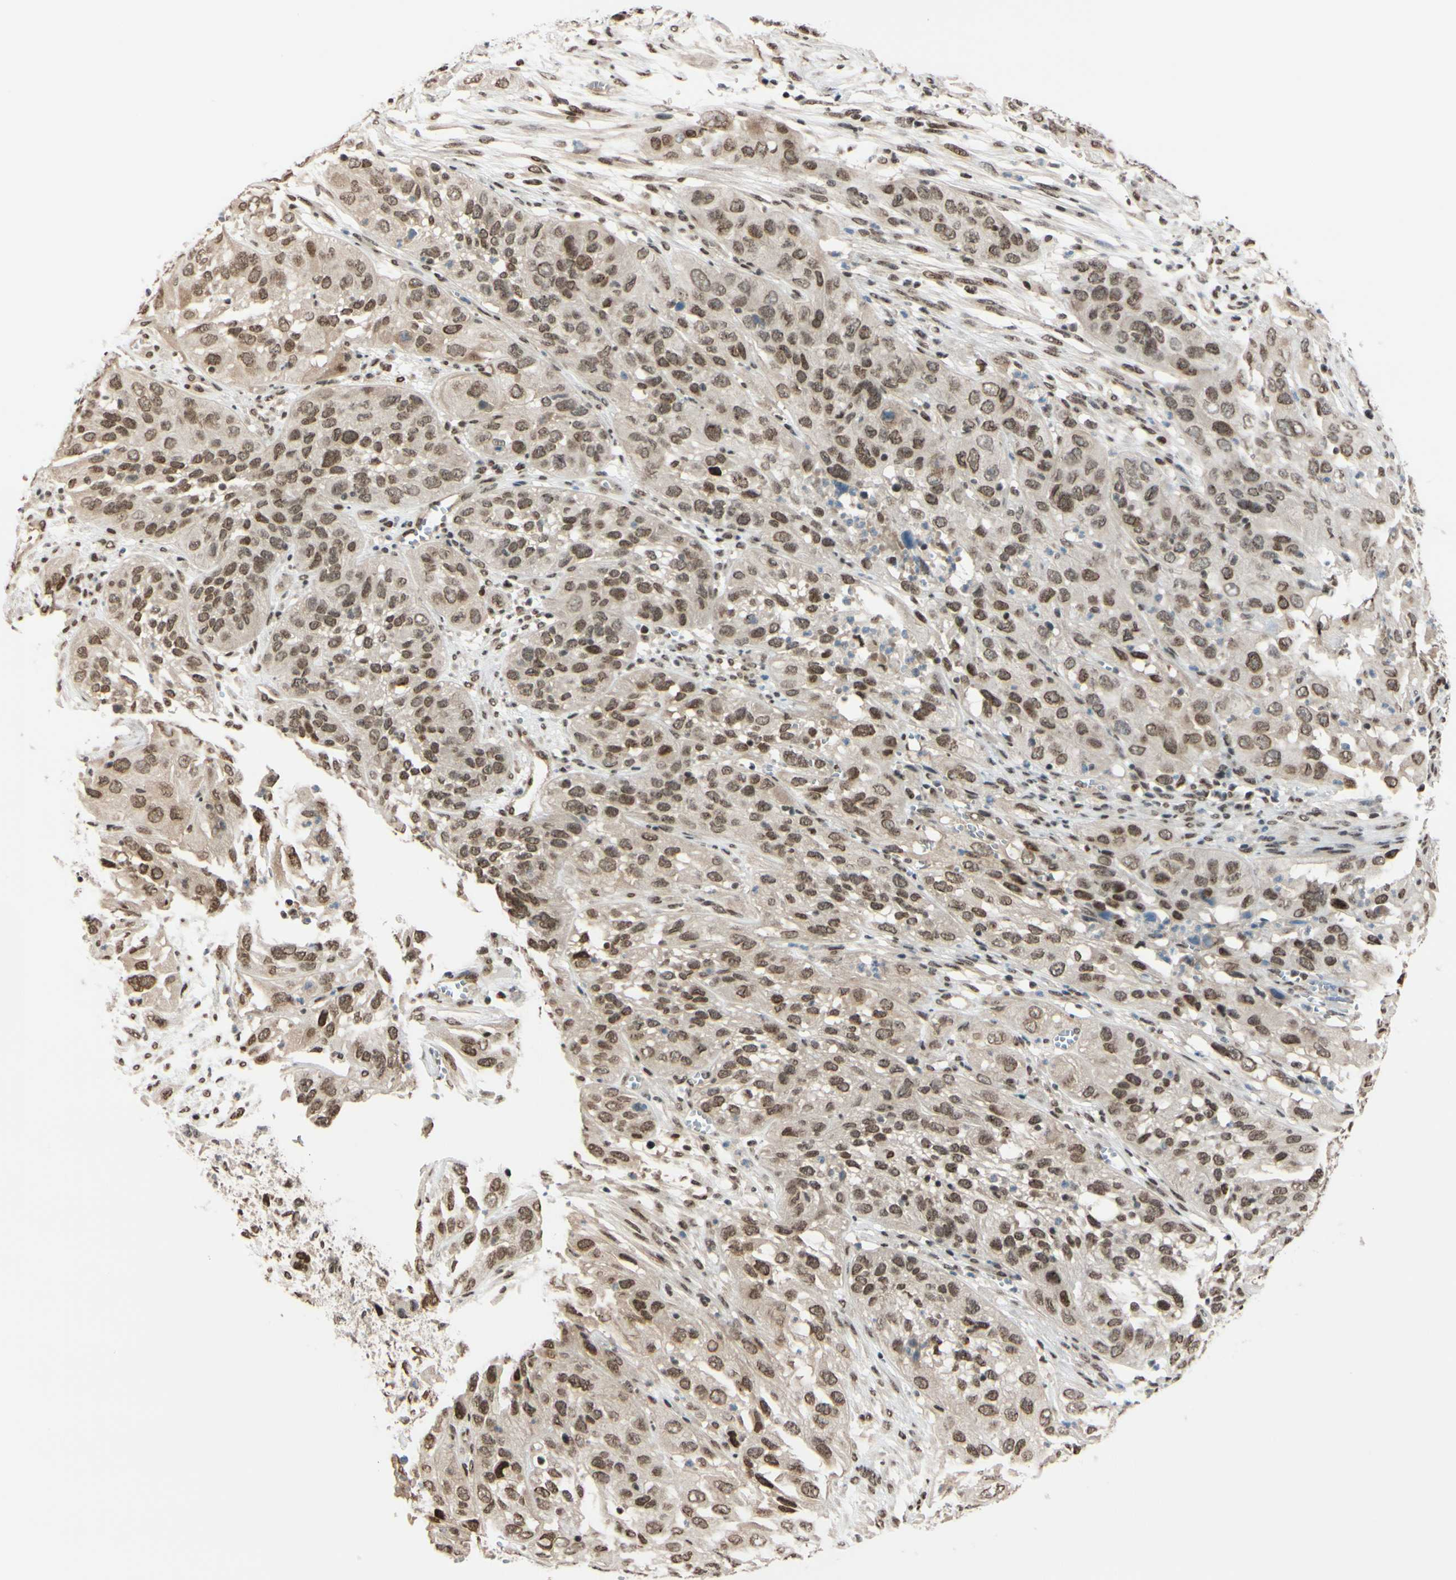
{"staining": {"intensity": "moderate", "quantity": ">75%", "location": "nuclear"}, "tissue": "cervical cancer", "cell_type": "Tumor cells", "image_type": "cancer", "snomed": [{"axis": "morphology", "description": "Squamous cell carcinoma, NOS"}, {"axis": "topography", "description": "Cervix"}], "caption": "A histopathology image of human cervical cancer stained for a protein reveals moderate nuclear brown staining in tumor cells.", "gene": "SUFU", "patient": {"sex": "female", "age": 32}}